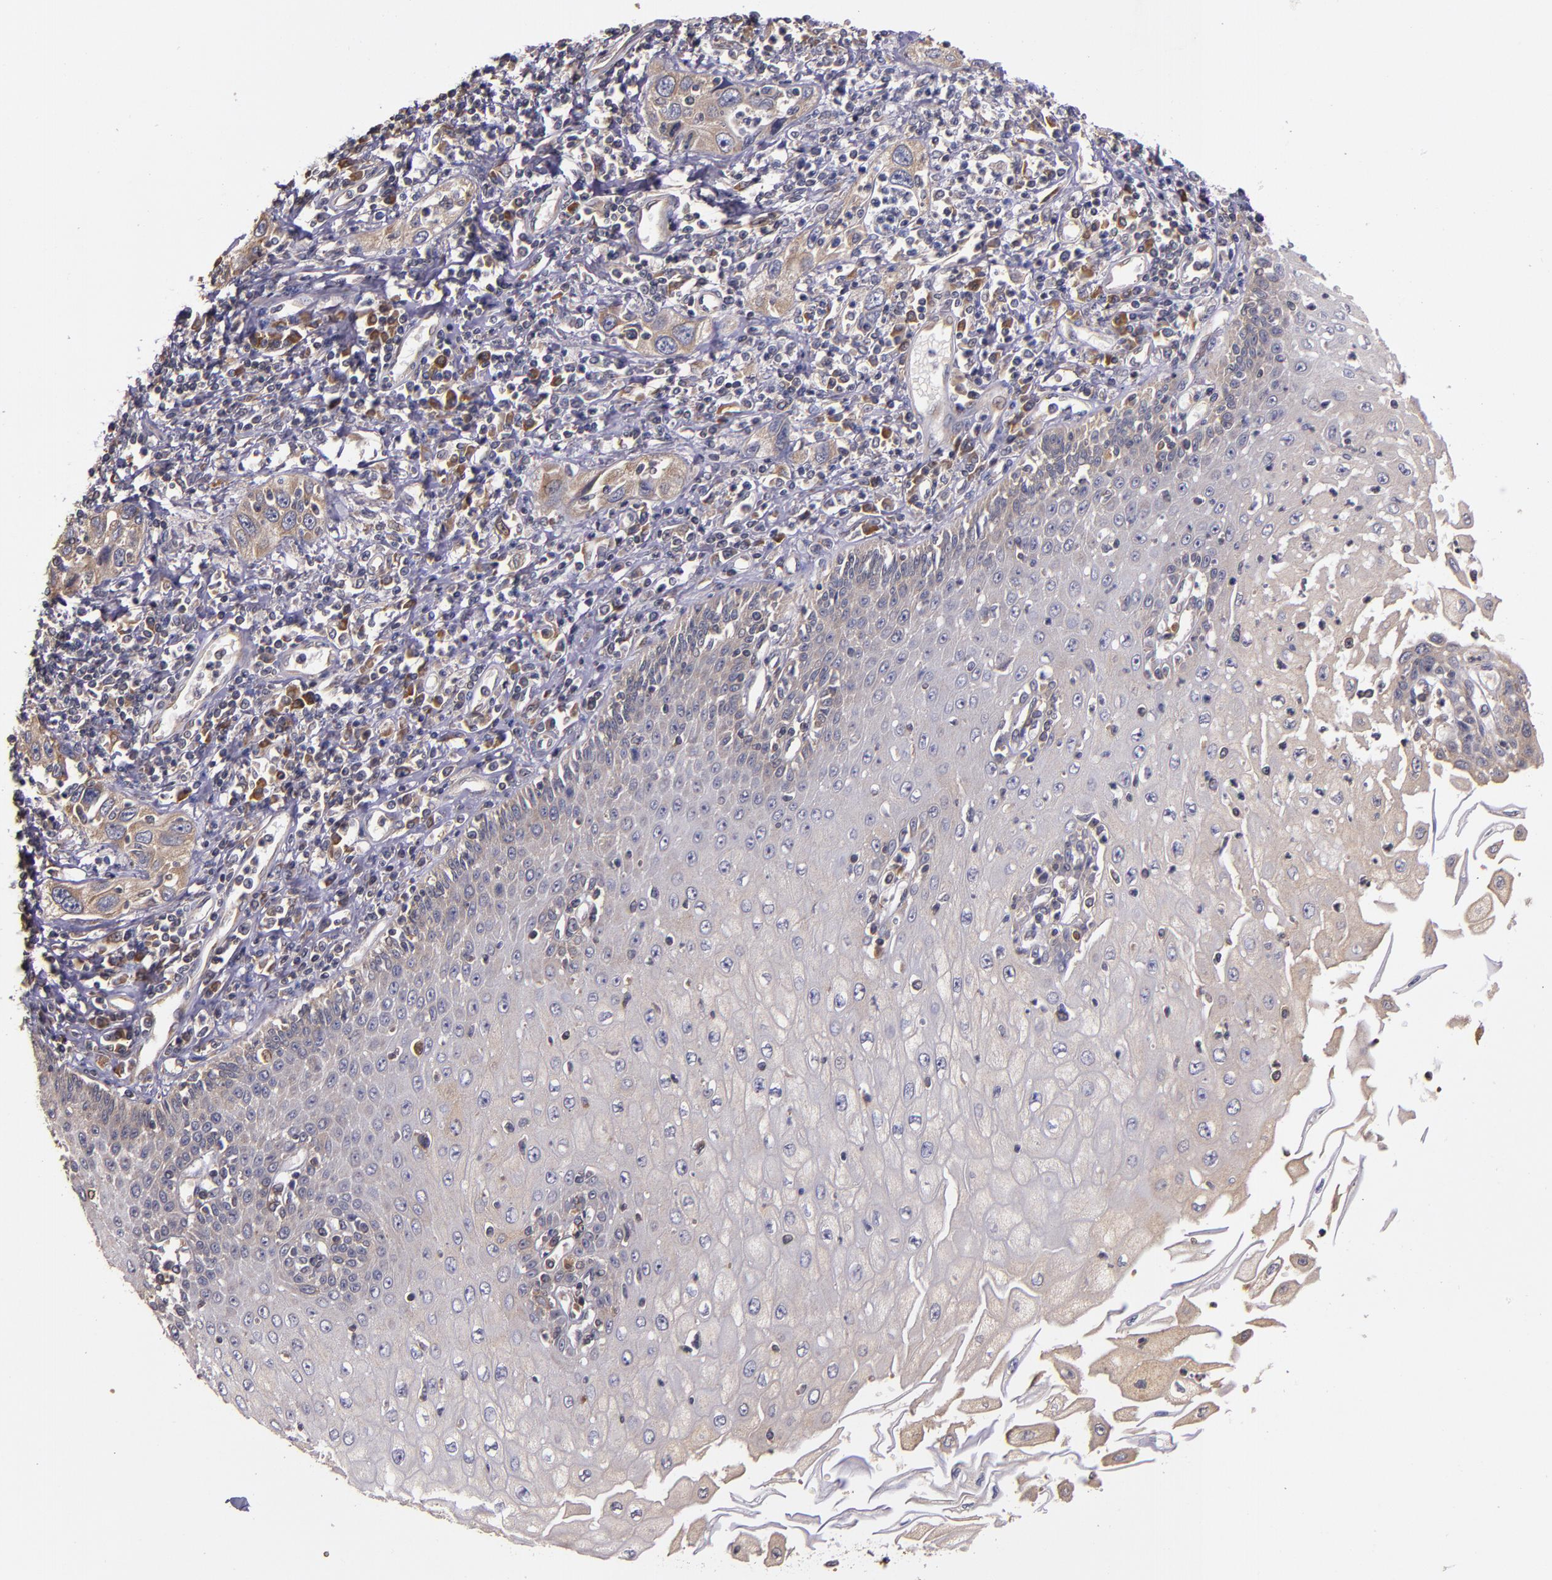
{"staining": {"intensity": "weak", "quantity": ">75%", "location": "cytoplasmic/membranous"}, "tissue": "esophagus", "cell_type": "Squamous epithelial cells", "image_type": "normal", "snomed": [{"axis": "morphology", "description": "Normal tissue, NOS"}, {"axis": "topography", "description": "Esophagus"}], "caption": "A histopathology image of human esophagus stained for a protein exhibits weak cytoplasmic/membranous brown staining in squamous epithelial cells. Immunohistochemistry (ihc) stains the protein of interest in brown and the nuclei are stained blue.", "gene": "PRAF2", "patient": {"sex": "male", "age": 65}}